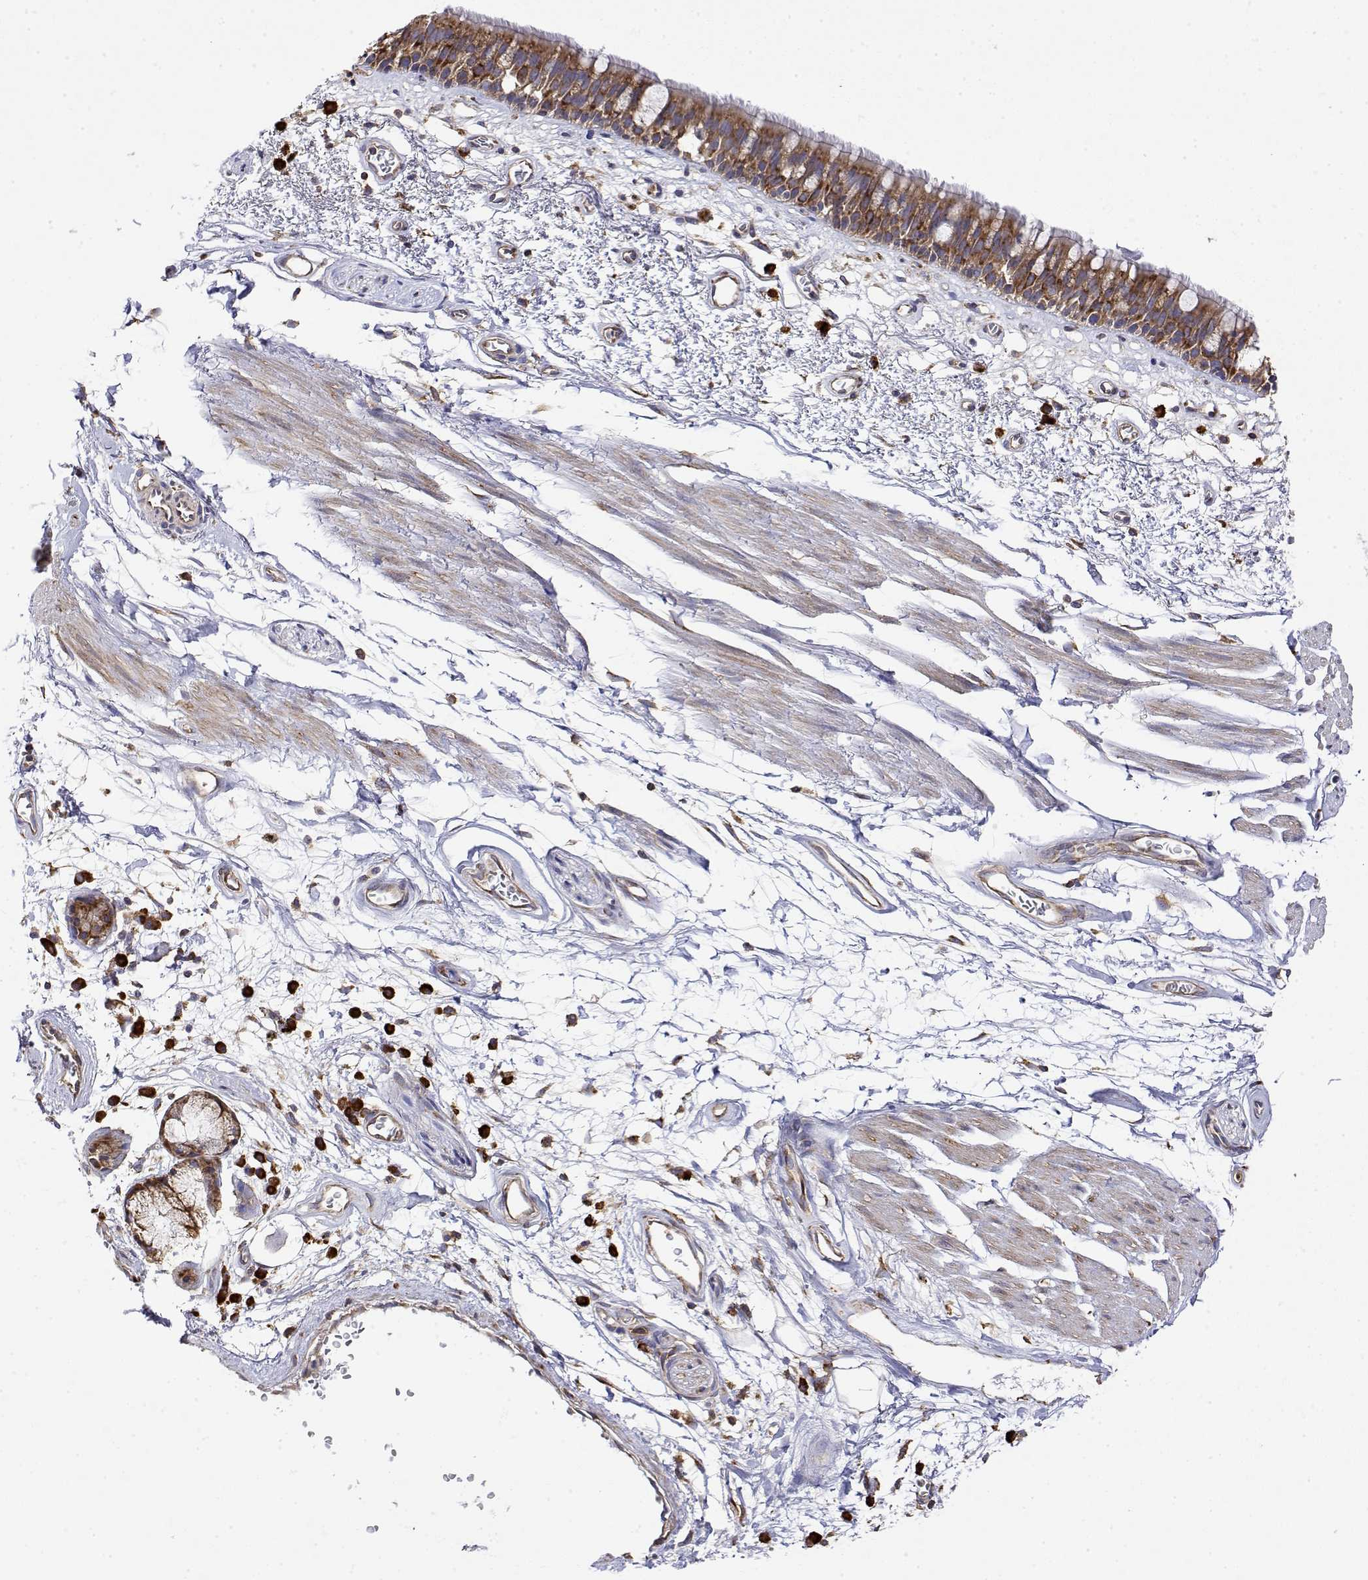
{"staining": {"intensity": "moderate", "quantity": ">75%", "location": "cytoplasmic/membranous"}, "tissue": "bronchus", "cell_type": "Respiratory epithelial cells", "image_type": "normal", "snomed": [{"axis": "morphology", "description": "Normal tissue, NOS"}, {"axis": "morphology", "description": "Squamous cell carcinoma, NOS"}, {"axis": "topography", "description": "Cartilage tissue"}, {"axis": "topography", "description": "Bronchus"}, {"axis": "topography", "description": "Lung"}], "caption": "A medium amount of moderate cytoplasmic/membranous expression is present in approximately >75% of respiratory epithelial cells in normal bronchus. (DAB (3,3'-diaminobenzidine) IHC with brightfield microscopy, high magnification).", "gene": "EEF1G", "patient": {"sex": "male", "age": 66}}